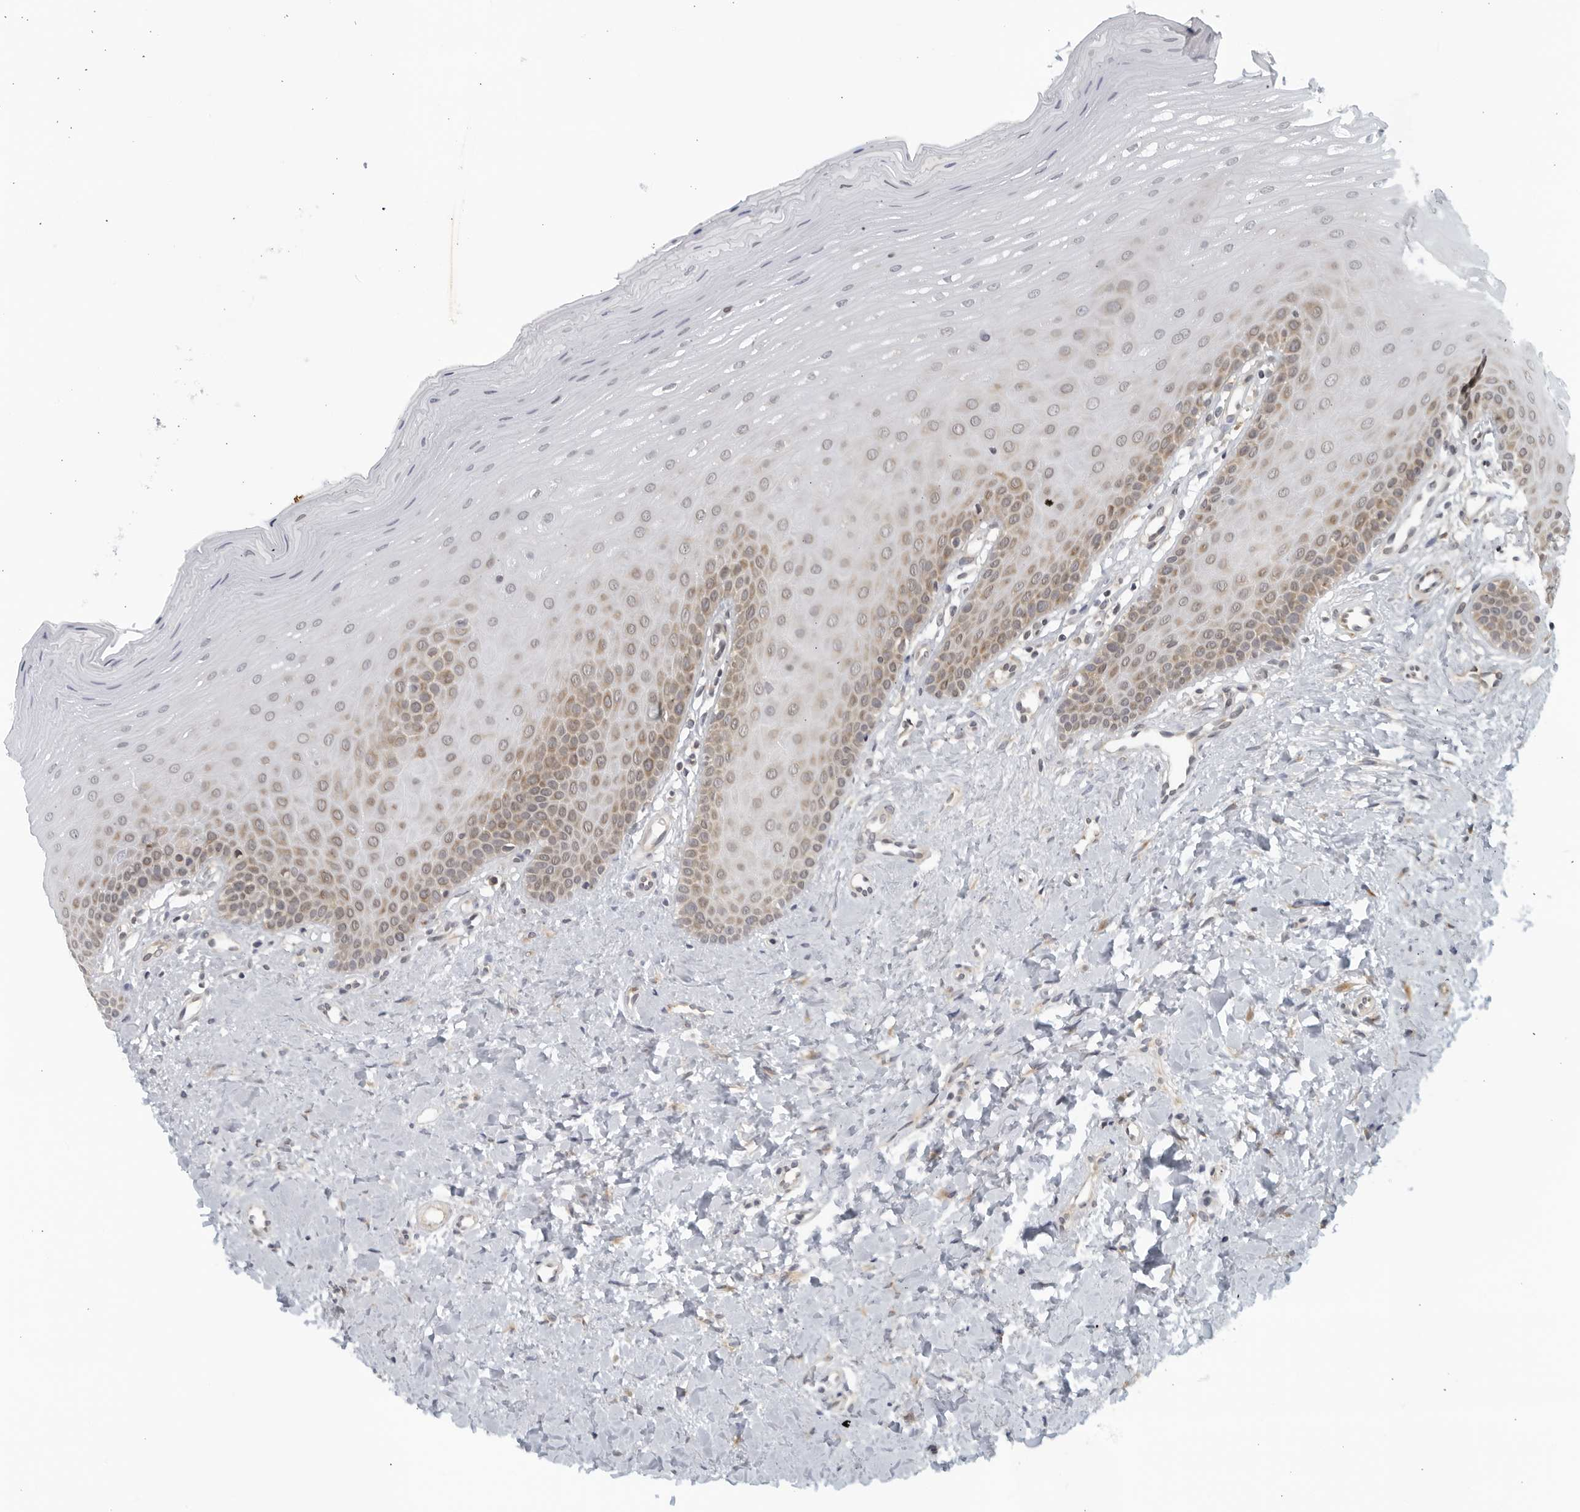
{"staining": {"intensity": "moderate", "quantity": "<25%", "location": "cytoplasmic/membranous"}, "tissue": "oral mucosa", "cell_type": "Squamous epithelial cells", "image_type": "normal", "snomed": [{"axis": "morphology", "description": "Normal tissue, NOS"}, {"axis": "topography", "description": "Oral tissue"}], "caption": "There is low levels of moderate cytoplasmic/membranous expression in squamous epithelial cells of benign oral mucosa, as demonstrated by immunohistochemical staining (brown color).", "gene": "RC3H1", "patient": {"sex": "female", "age": 39}}